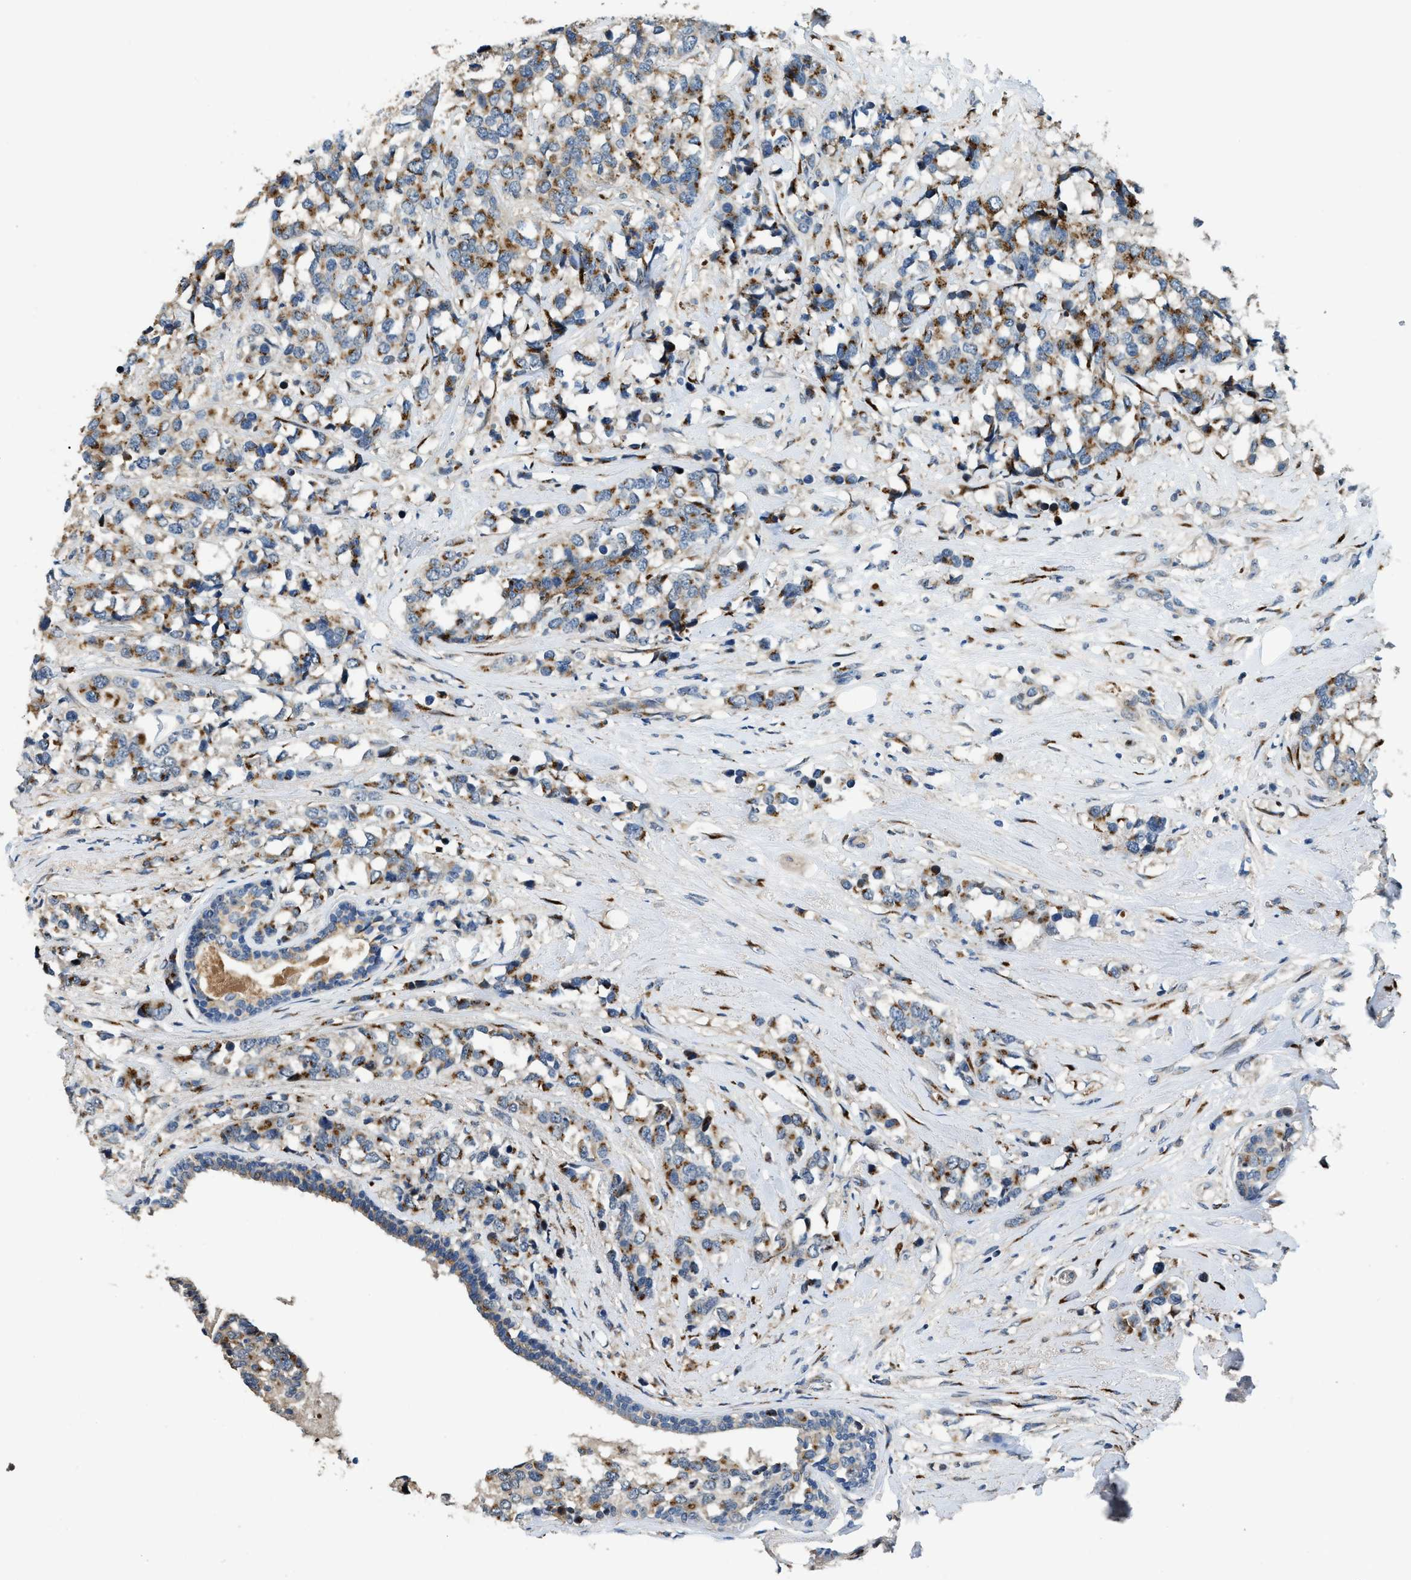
{"staining": {"intensity": "moderate", "quantity": "25%-75%", "location": "cytoplasmic/membranous"}, "tissue": "breast cancer", "cell_type": "Tumor cells", "image_type": "cancer", "snomed": [{"axis": "morphology", "description": "Lobular carcinoma"}, {"axis": "topography", "description": "Breast"}], "caption": "Human lobular carcinoma (breast) stained with a brown dye demonstrates moderate cytoplasmic/membranous positive positivity in approximately 25%-75% of tumor cells.", "gene": "FUT8", "patient": {"sex": "female", "age": 59}}